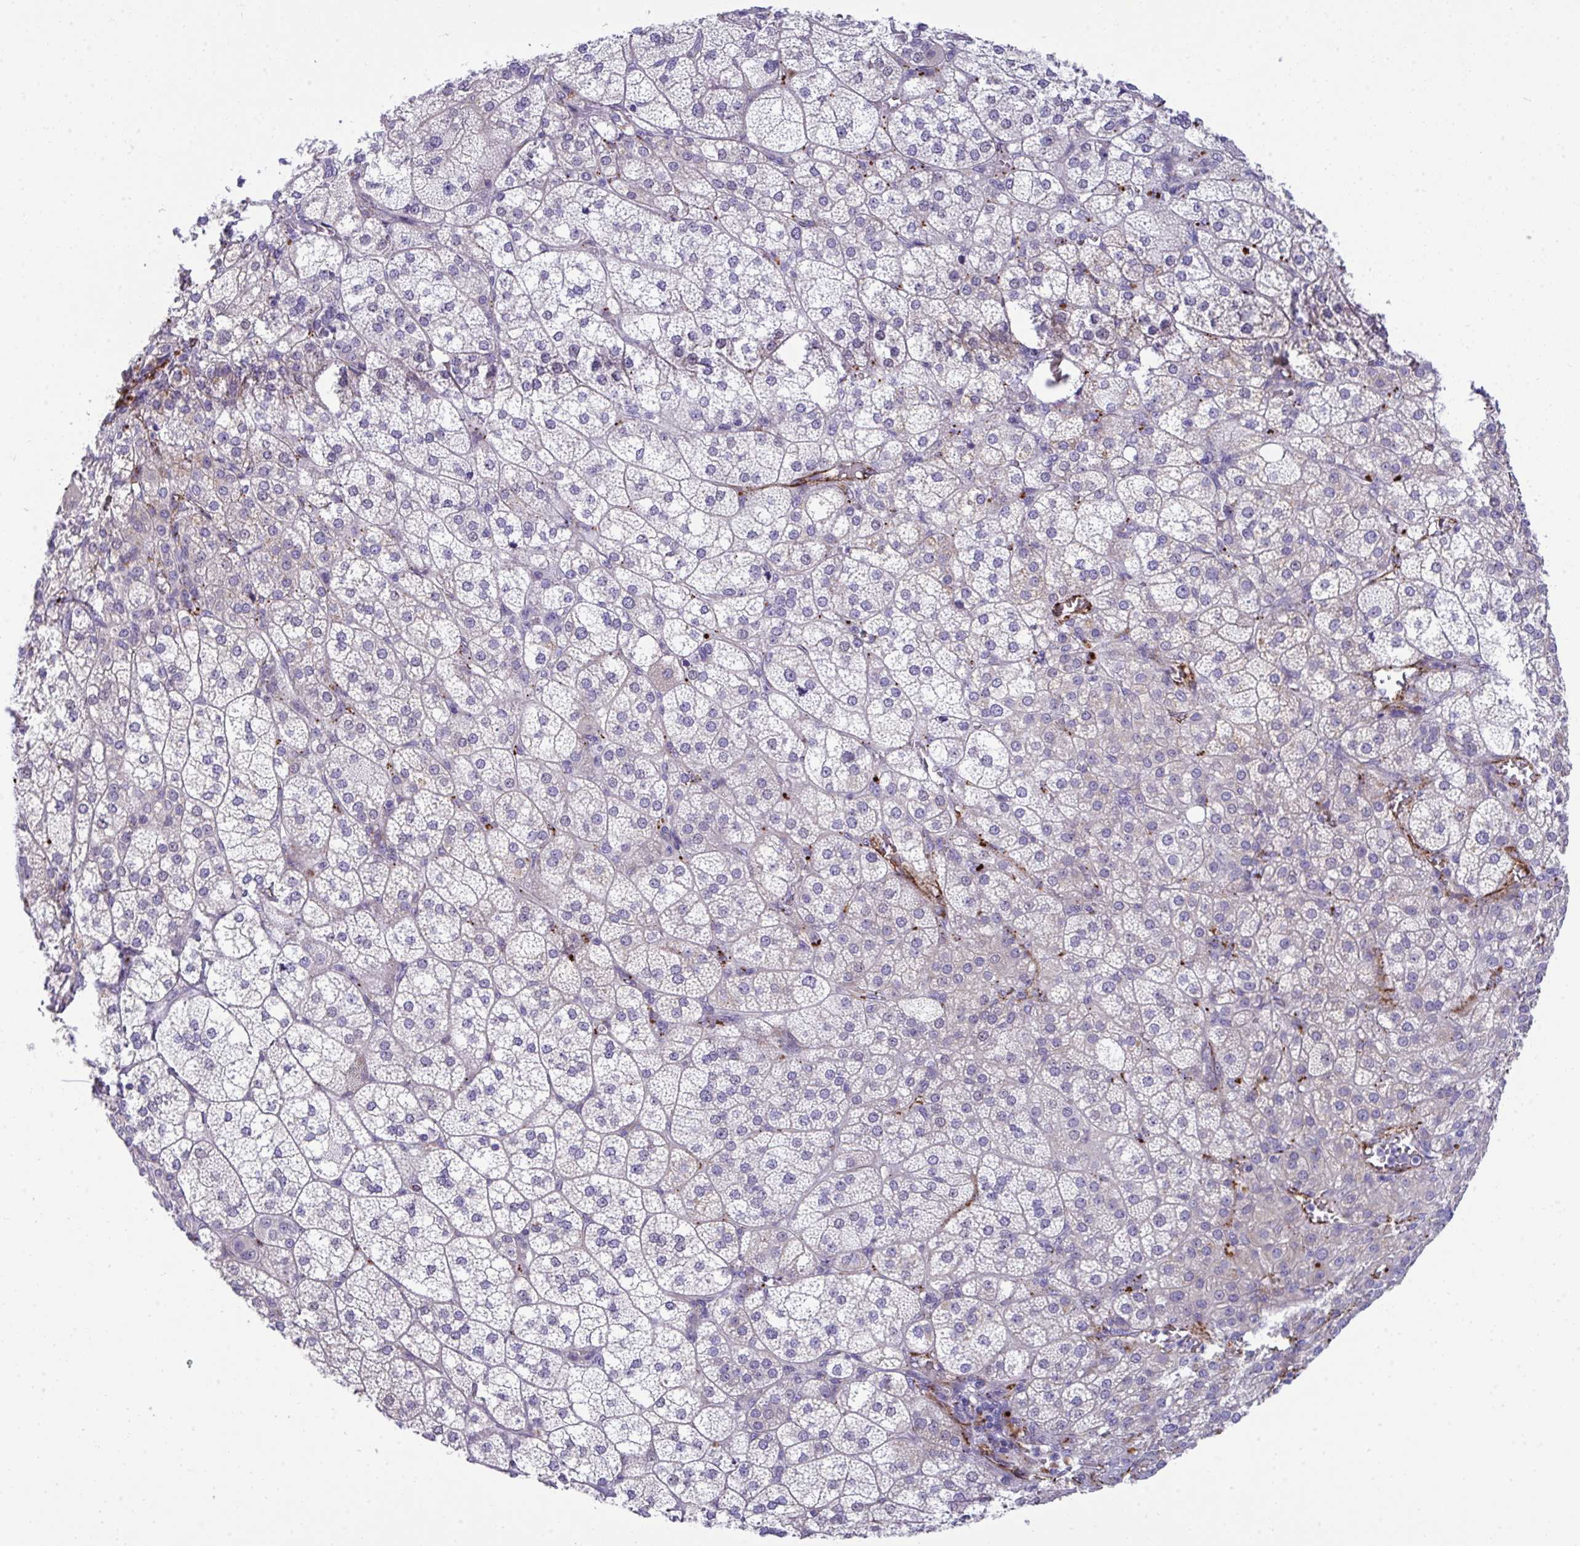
{"staining": {"intensity": "moderate", "quantity": "25%-75%", "location": "cytoplasmic/membranous"}, "tissue": "adrenal gland", "cell_type": "Glandular cells", "image_type": "normal", "snomed": [{"axis": "morphology", "description": "Normal tissue, NOS"}, {"axis": "topography", "description": "Adrenal gland"}], "caption": "High-magnification brightfield microscopy of benign adrenal gland stained with DAB (3,3'-diaminobenzidine) (brown) and counterstained with hematoxylin (blue). glandular cells exhibit moderate cytoplasmic/membranous expression is appreciated in about25%-75% of cells.", "gene": "TOR1AIP2", "patient": {"sex": "female", "age": 60}}